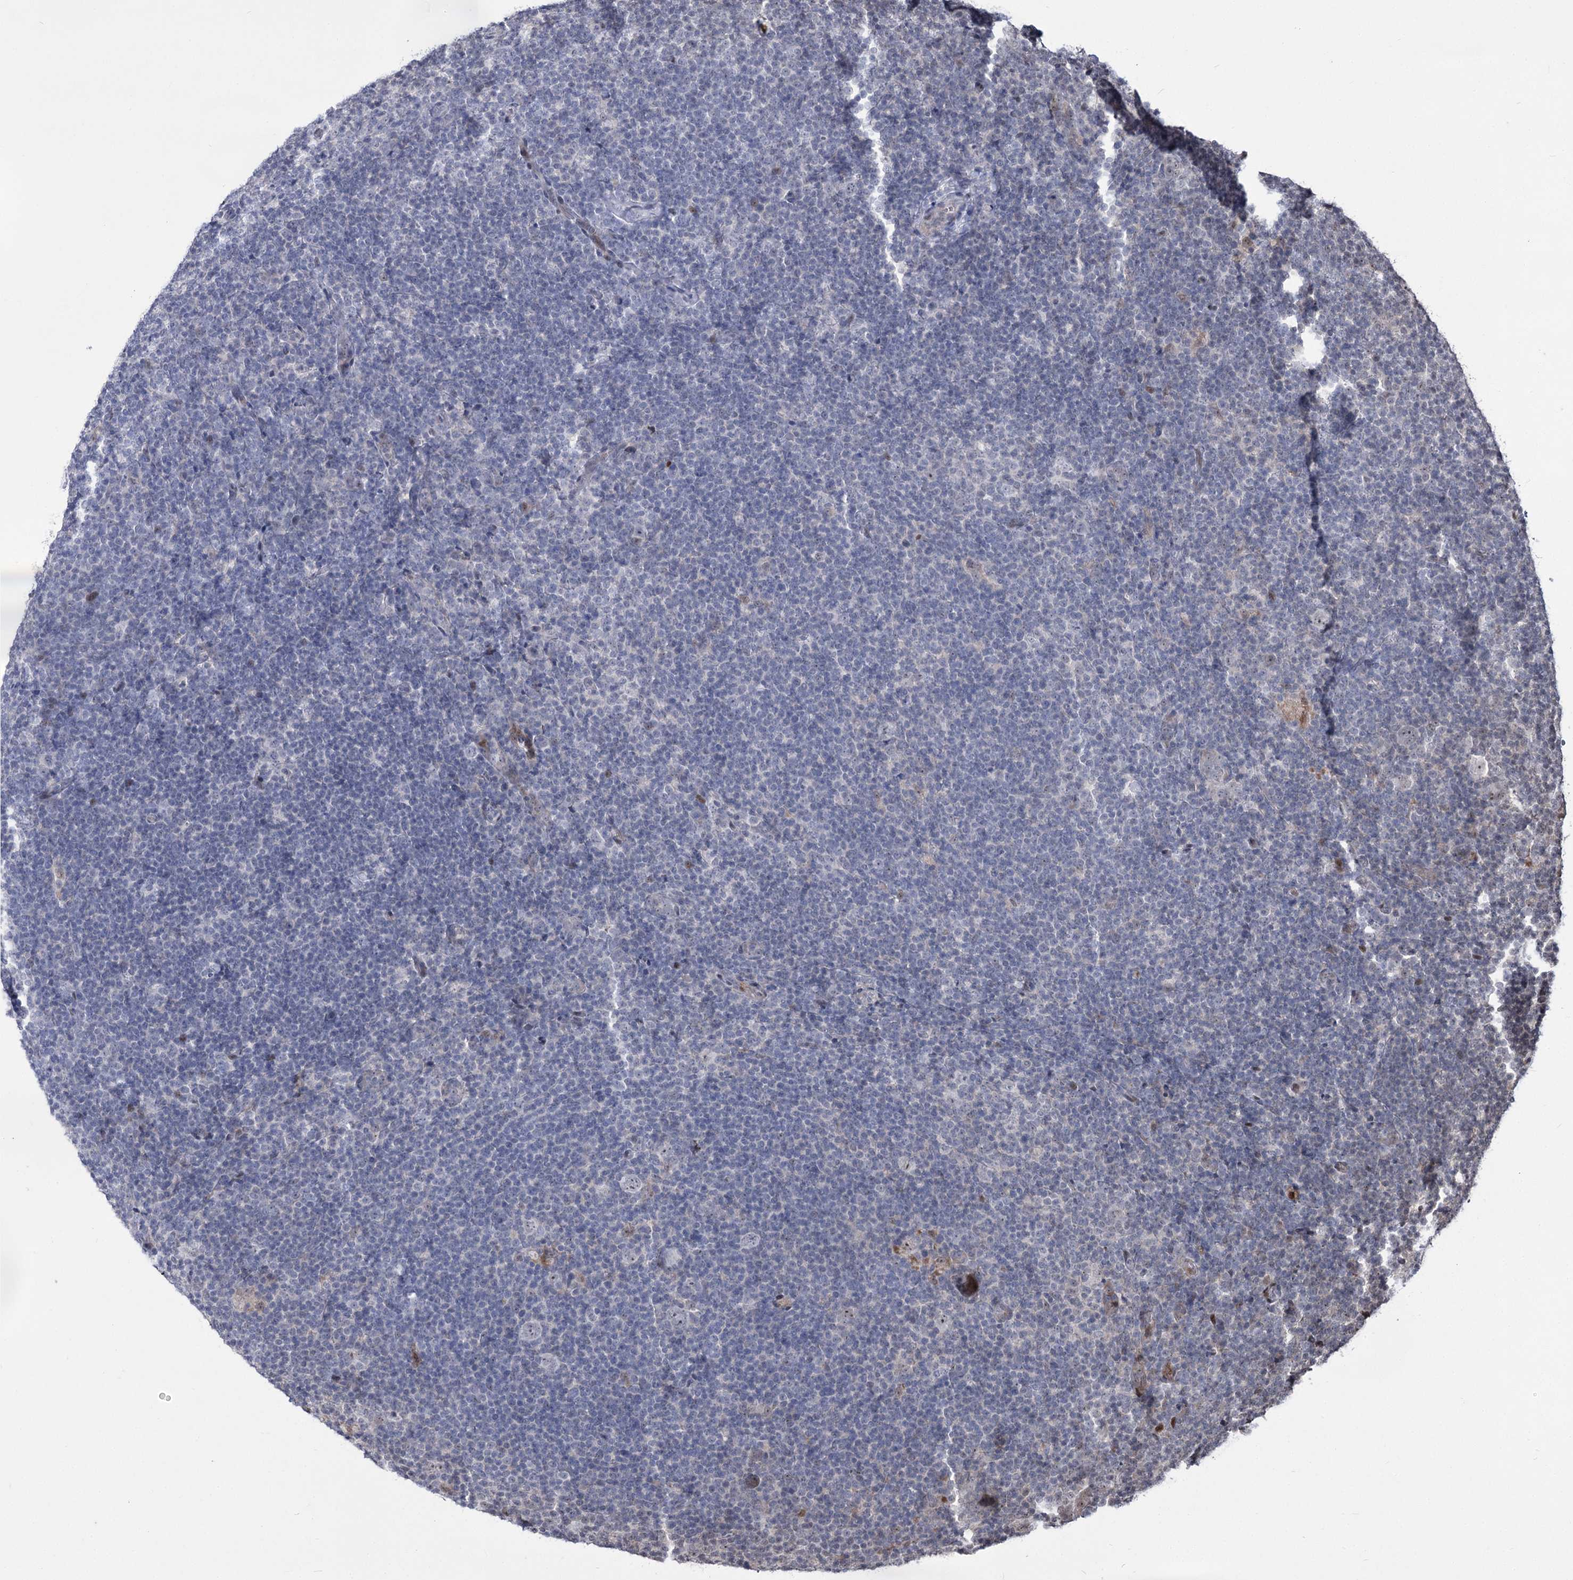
{"staining": {"intensity": "negative", "quantity": "none", "location": "none"}, "tissue": "lymphoma", "cell_type": "Tumor cells", "image_type": "cancer", "snomed": [{"axis": "morphology", "description": "Hodgkin's disease, NOS"}, {"axis": "topography", "description": "Lymph node"}], "caption": "Immunohistochemistry (IHC) histopathology image of neoplastic tissue: lymphoma stained with DAB shows no significant protein expression in tumor cells.", "gene": "STOX1", "patient": {"sex": "female", "age": 57}}